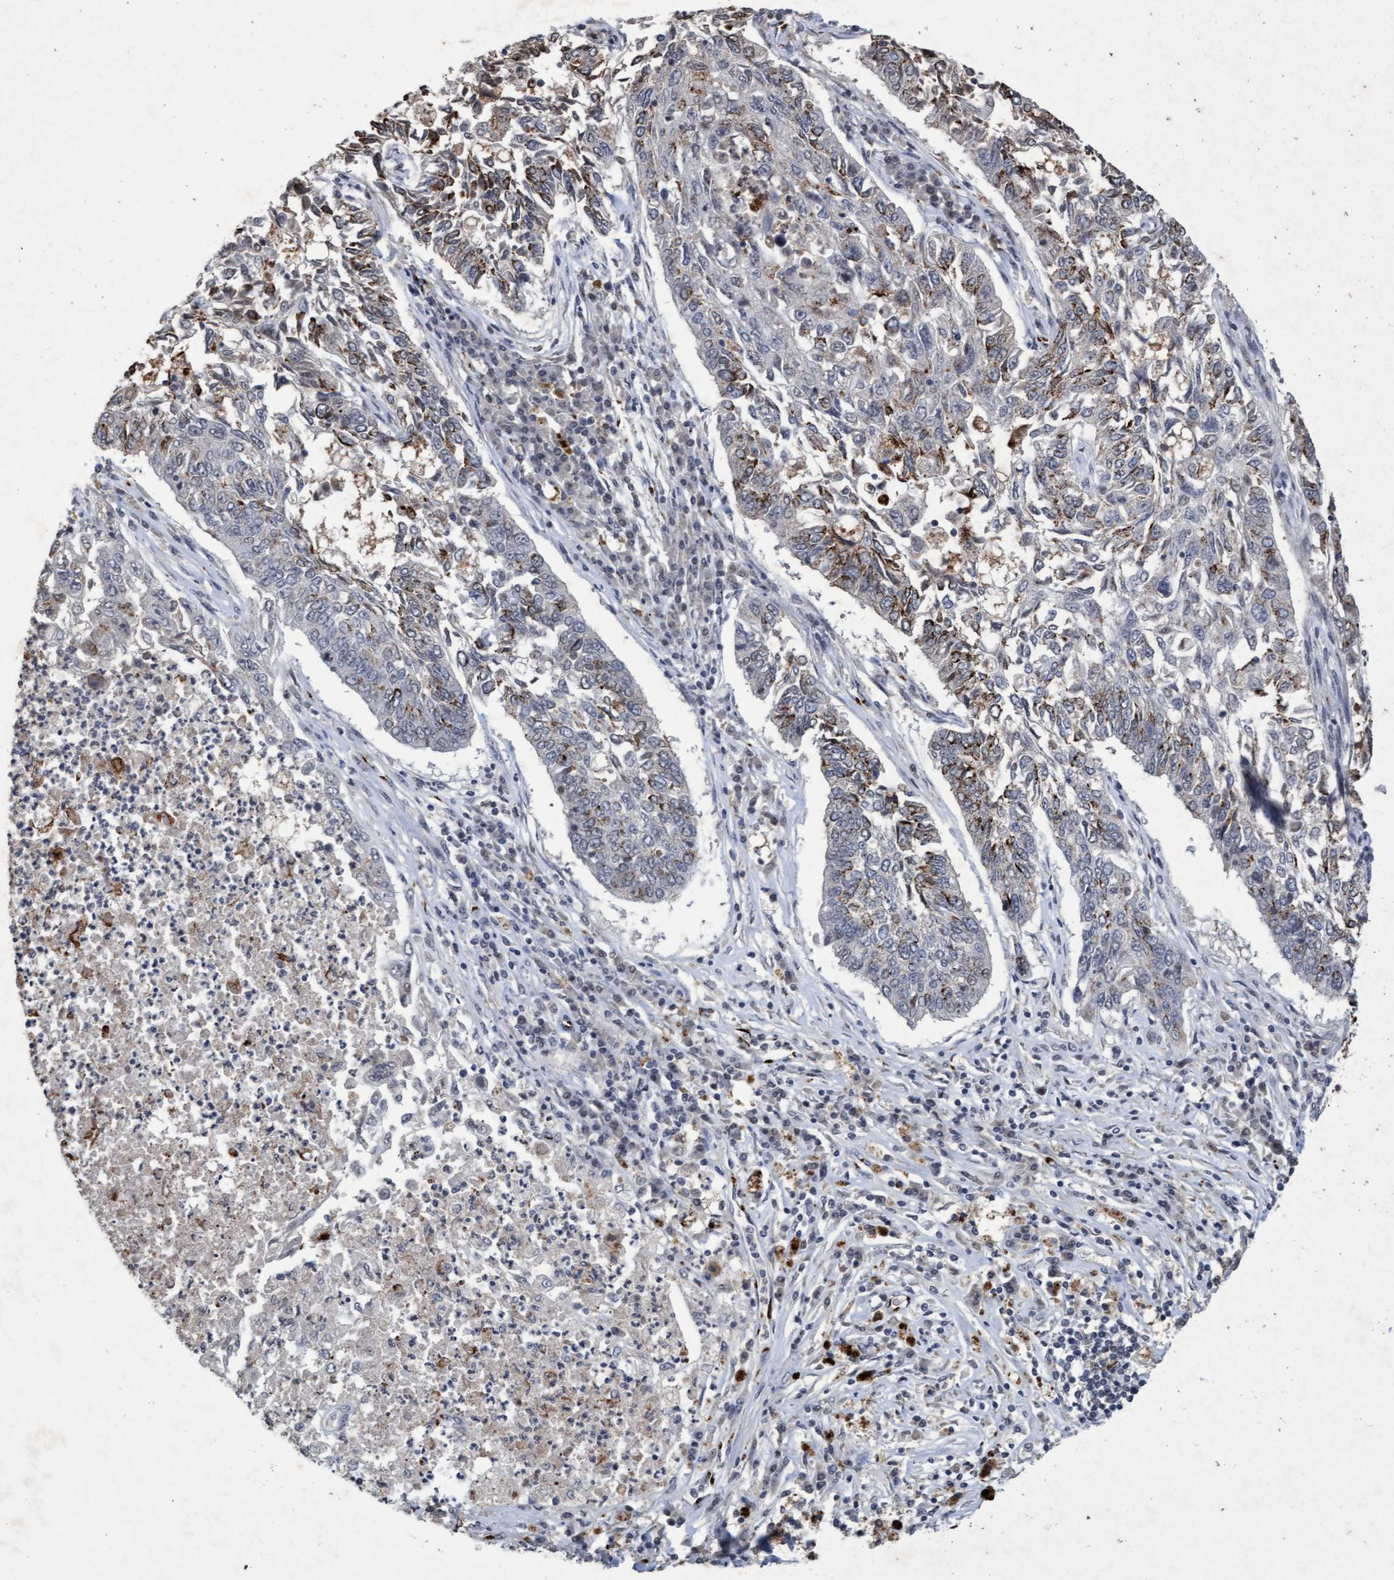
{"staining": {"intensity": "moderate", "quantity": "<25%", "location": "cytoplasmic/membranous"}, "tissue": "lung cancer", "cell_type": "Tumor cells", "image_type": "cancer", "snomed": [{"axis": "morphology", "description": "Normal tissue, NOS"}, {"axis": "morphology", "description": "Squamous cell carcinoma, NOS"}, {"axis": "topography", "description": "Cartilage tissue"}, {"axis": "topography", "description": "Bronchus"}, {"axis": "topography", "description": "Lung"}], "caption": "The image exhibits a brown stain indicating the presence of a protein in the cytoplasmic/membranous of tumor cells in lung squamous cell carcinoma.", "gene": "GALC", "patient": {"sex": "female", "age": 49}}